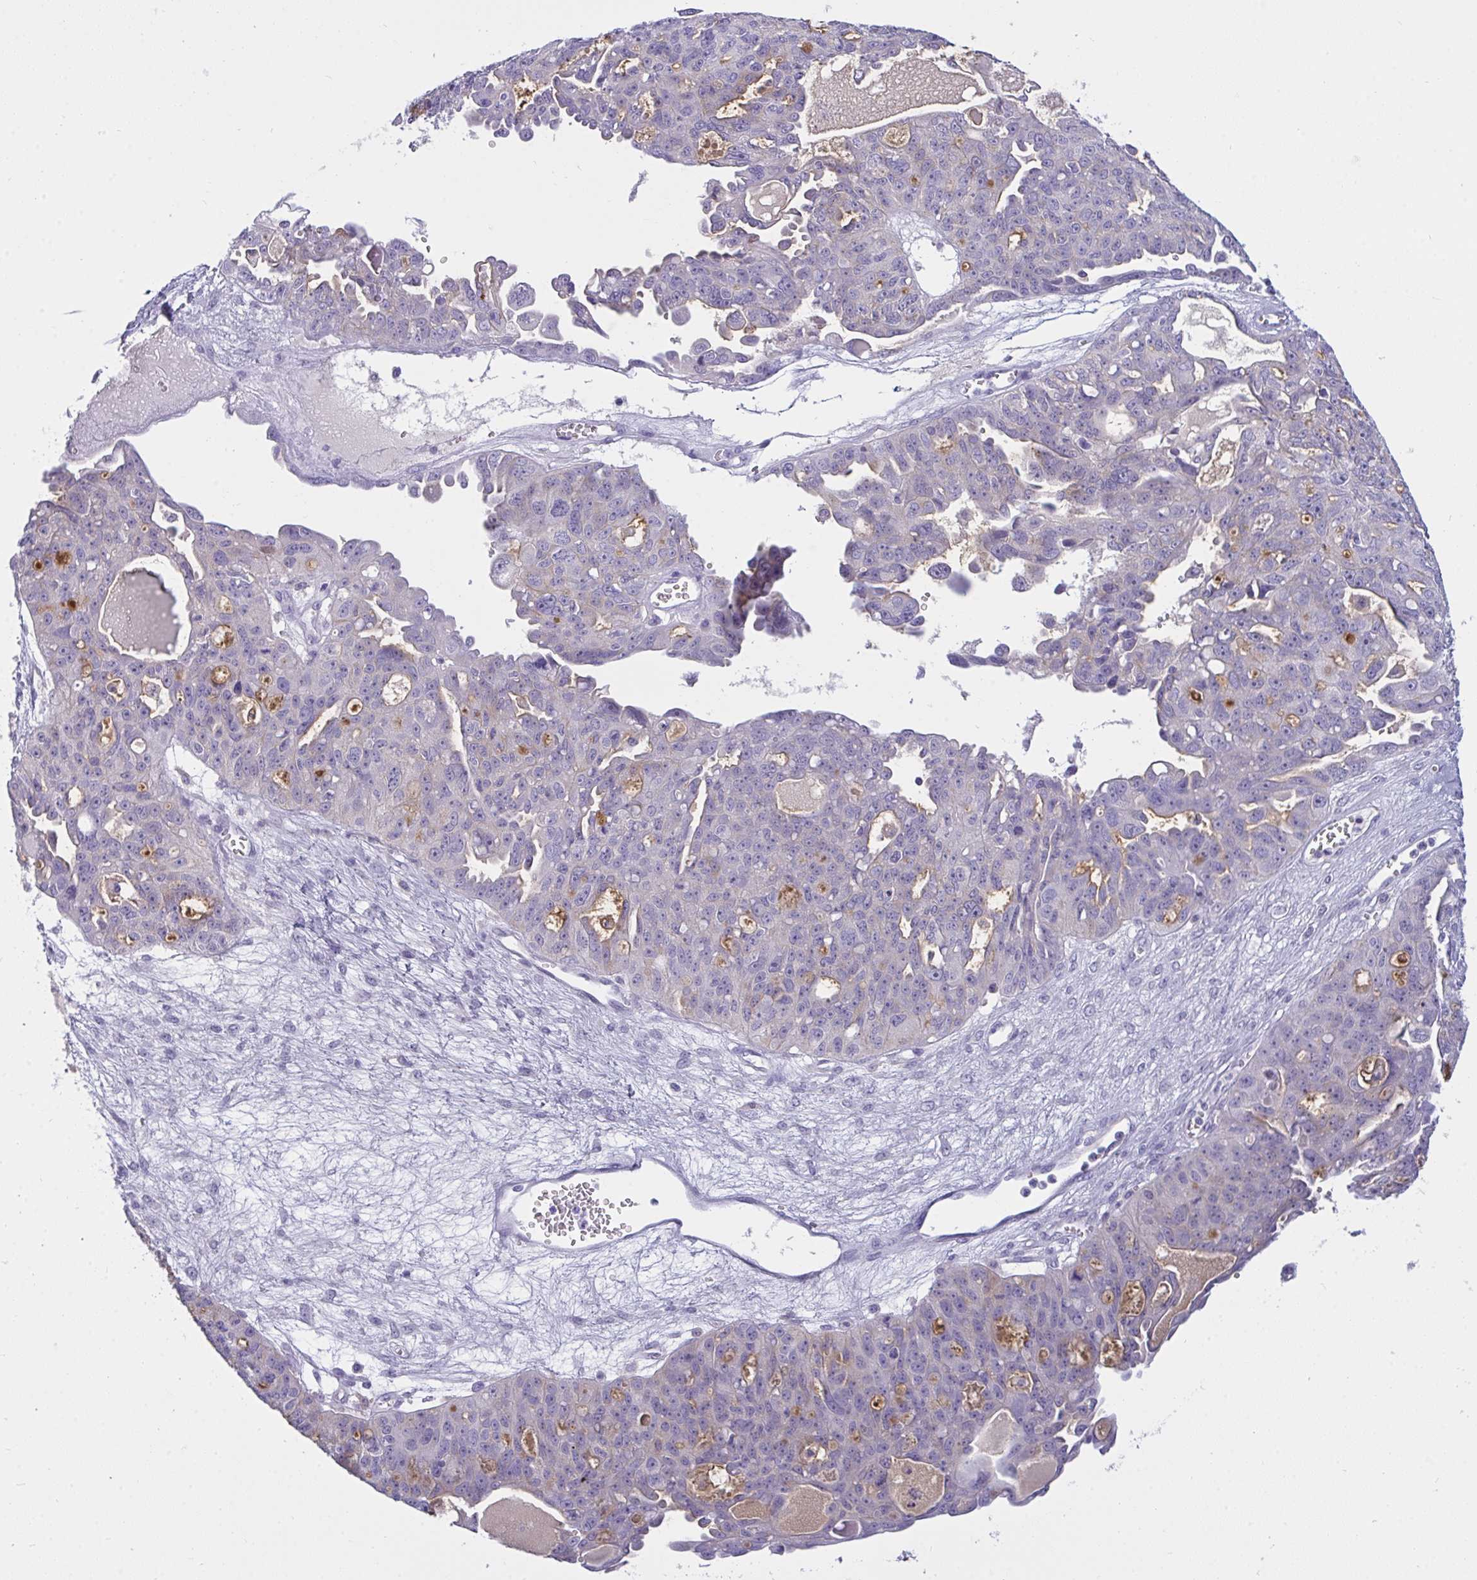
{"staining": {"intensity": "negative", "quantity": "none", "location": "none"}, "tissue": "ovarian cancer", "cell_type": "Tumor cells", "image_type": "cancer", "snomed": [{"axis": "morphology", "description": "Carcinoma, endometroid"}, {"axis": "topography", "description": "Ovary"}], "caption": "Immunohistochemistry micrograph of human ovarian endometroid carcinoma stained for a protein (brown), which exhibits no positivity in tumor cells.", "gene": "SEMA6B", "patient": {"sex": "female", "age": 70}}